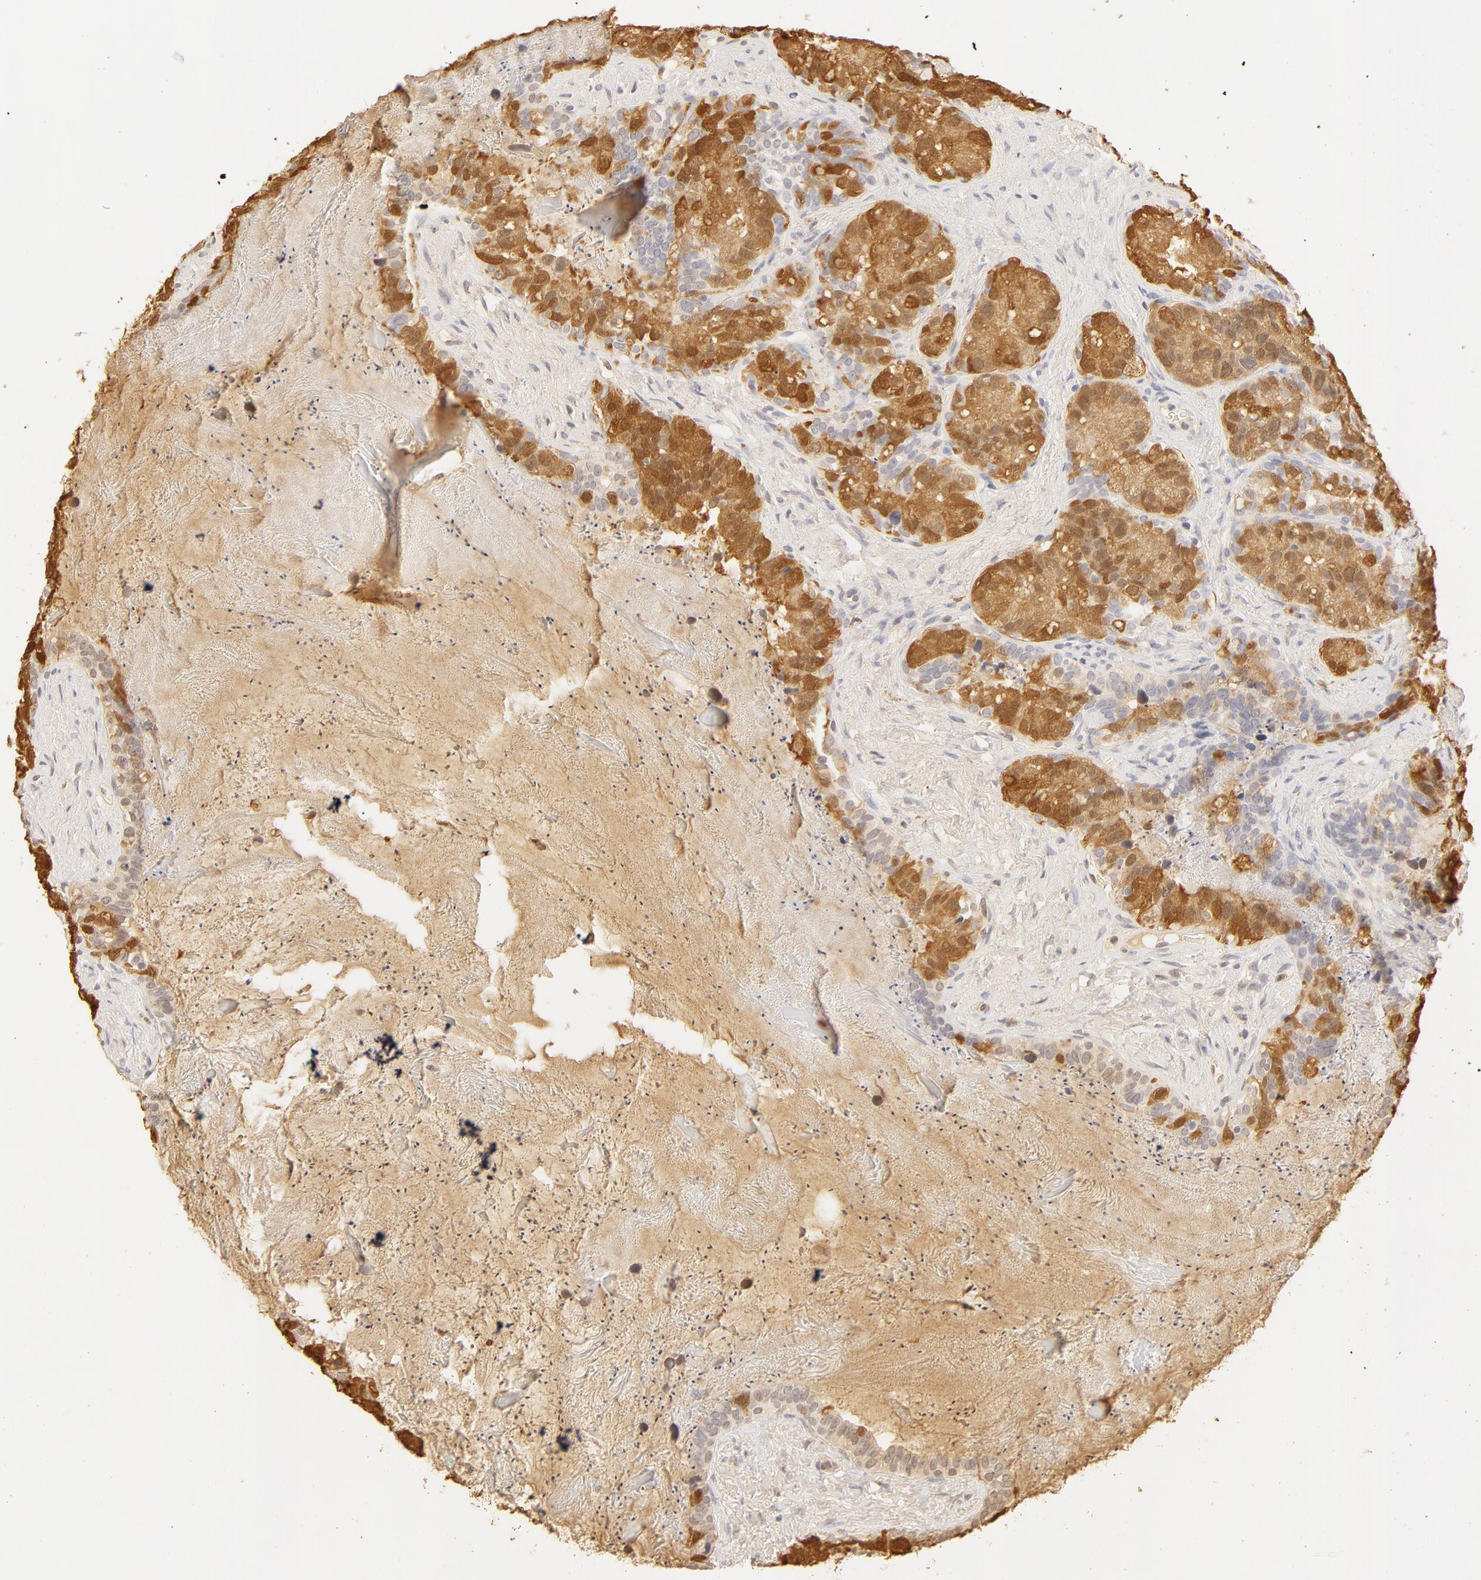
{"staining": {"intensity": "moderate", "quantity": "25%-75%", "location": "cytoplasmic/membranous,nuclear"}, "tissue": "seminal vesicle", "cell_type": "Glandular cells", "image_type": "normal", "snomed": [{"axis": "morphology", "description": "Normal tissue, NOS"}, {"axis": "topography", "description": "Seminal veicle"}], "caption": "Immunohistochemical staining of normal seminal vesicle shows moderate cytoplasmic/membranous,nuclear protein positivity in about 25%-75% of glandular cells. The protein of interest is stained brown, and the nuclei are stained in blue (DAB IHC with brightfield microscopy, high magnification).", "gene": "CA2", "patient": {"sex": "male", "age": 63}}